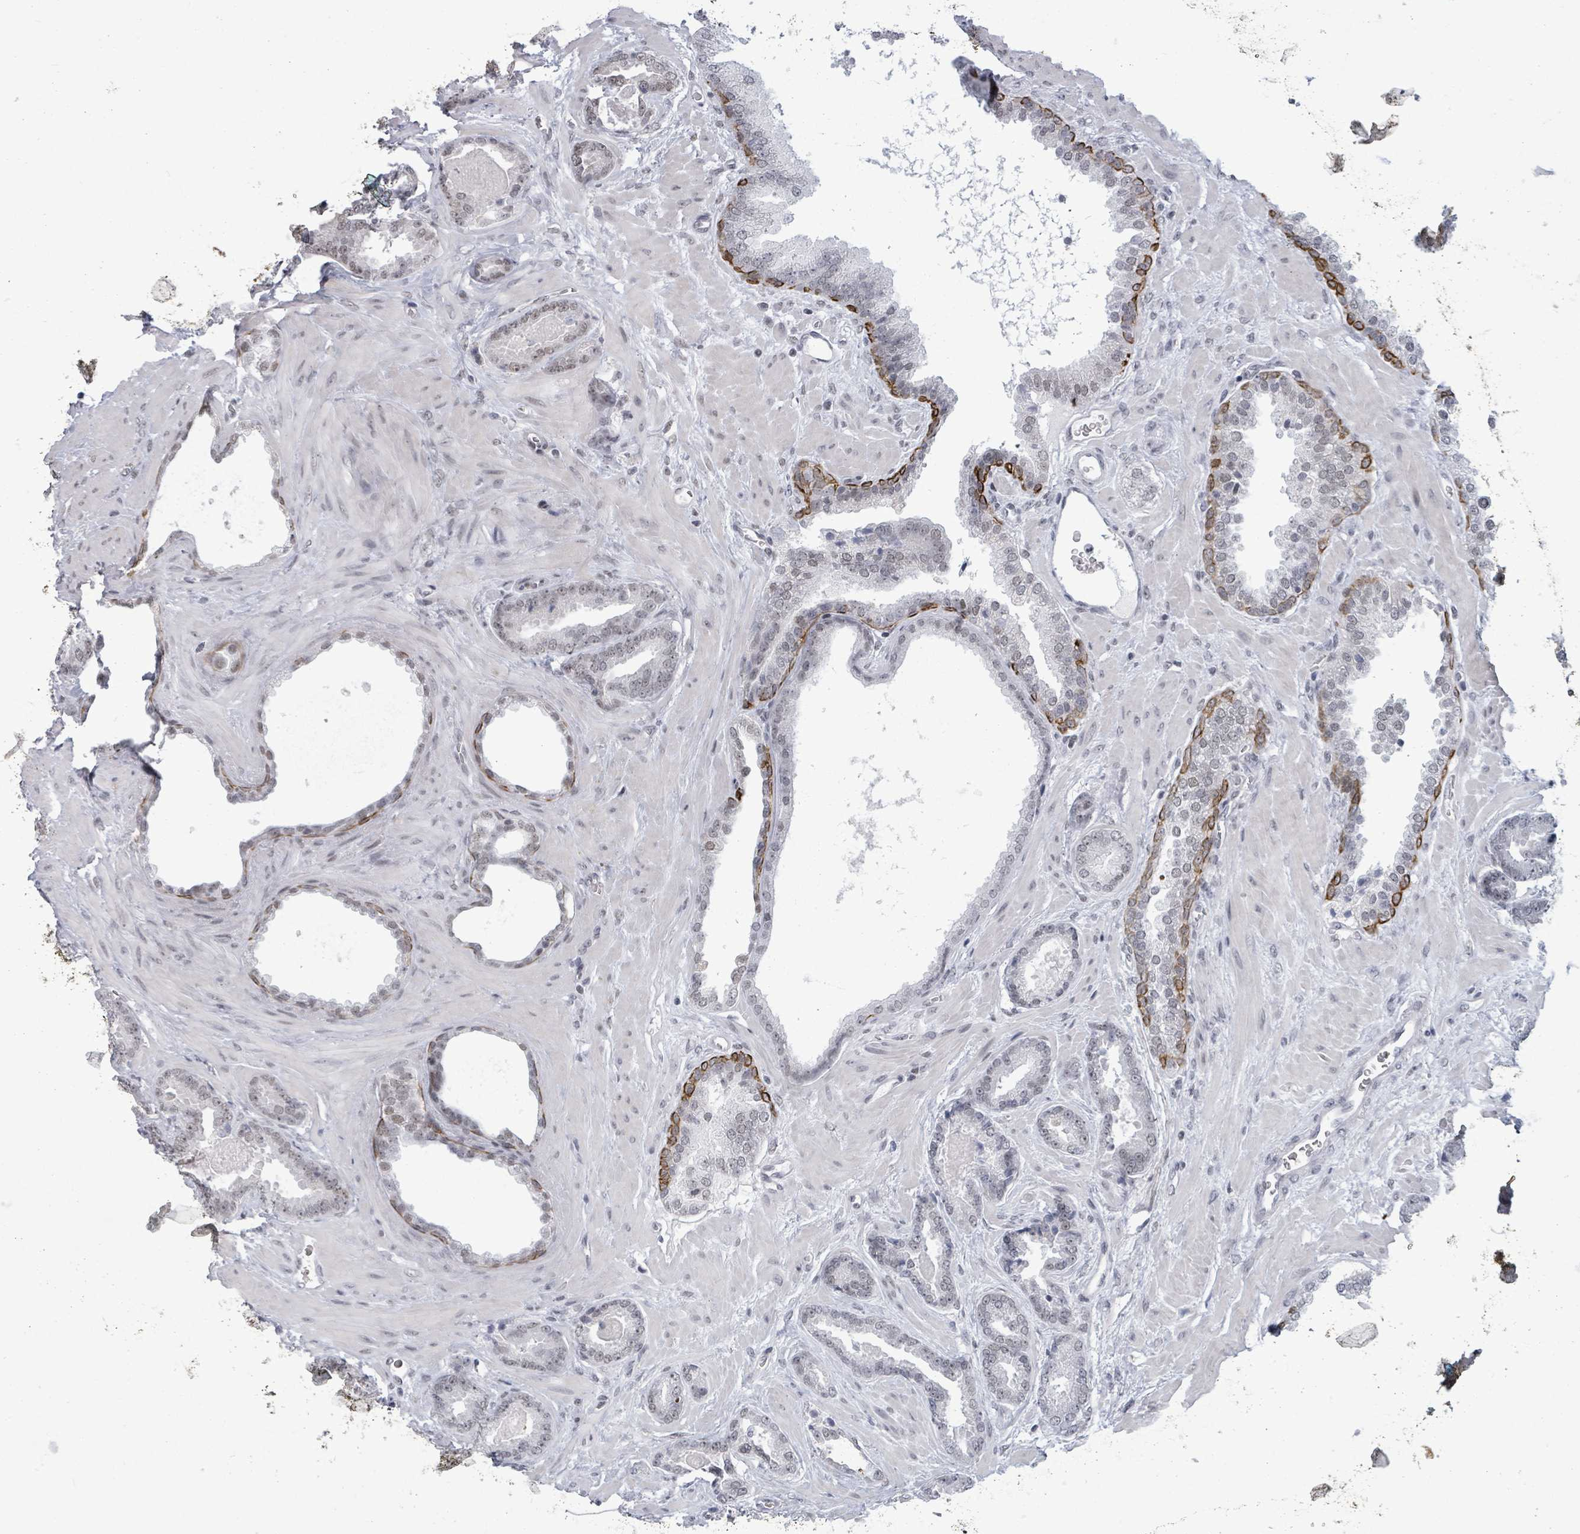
{"staining": {"intensity": "negative", "quantity": "none", "location": "none"}, "tissue": "prostate cancer", "cell_type": "Tumor cells", "image_type": "cancer", "snomed": [{"axis": "morphology", "description": "Adenocarcinoma, Low grade"}, {"axis": "topography", "description": "Prostate"}], "caption": "Immunohistochemistry photomicrograph of prostate cancer (low-grade adenocarcinoma) stained for a protein (brown), which exhibits no positivity in tumor cells. (DAB IHC visualized using brightfield microscopy, high magnification).", "gene": "ERCC5", "patient": {"sex": "male", "age": 62}}